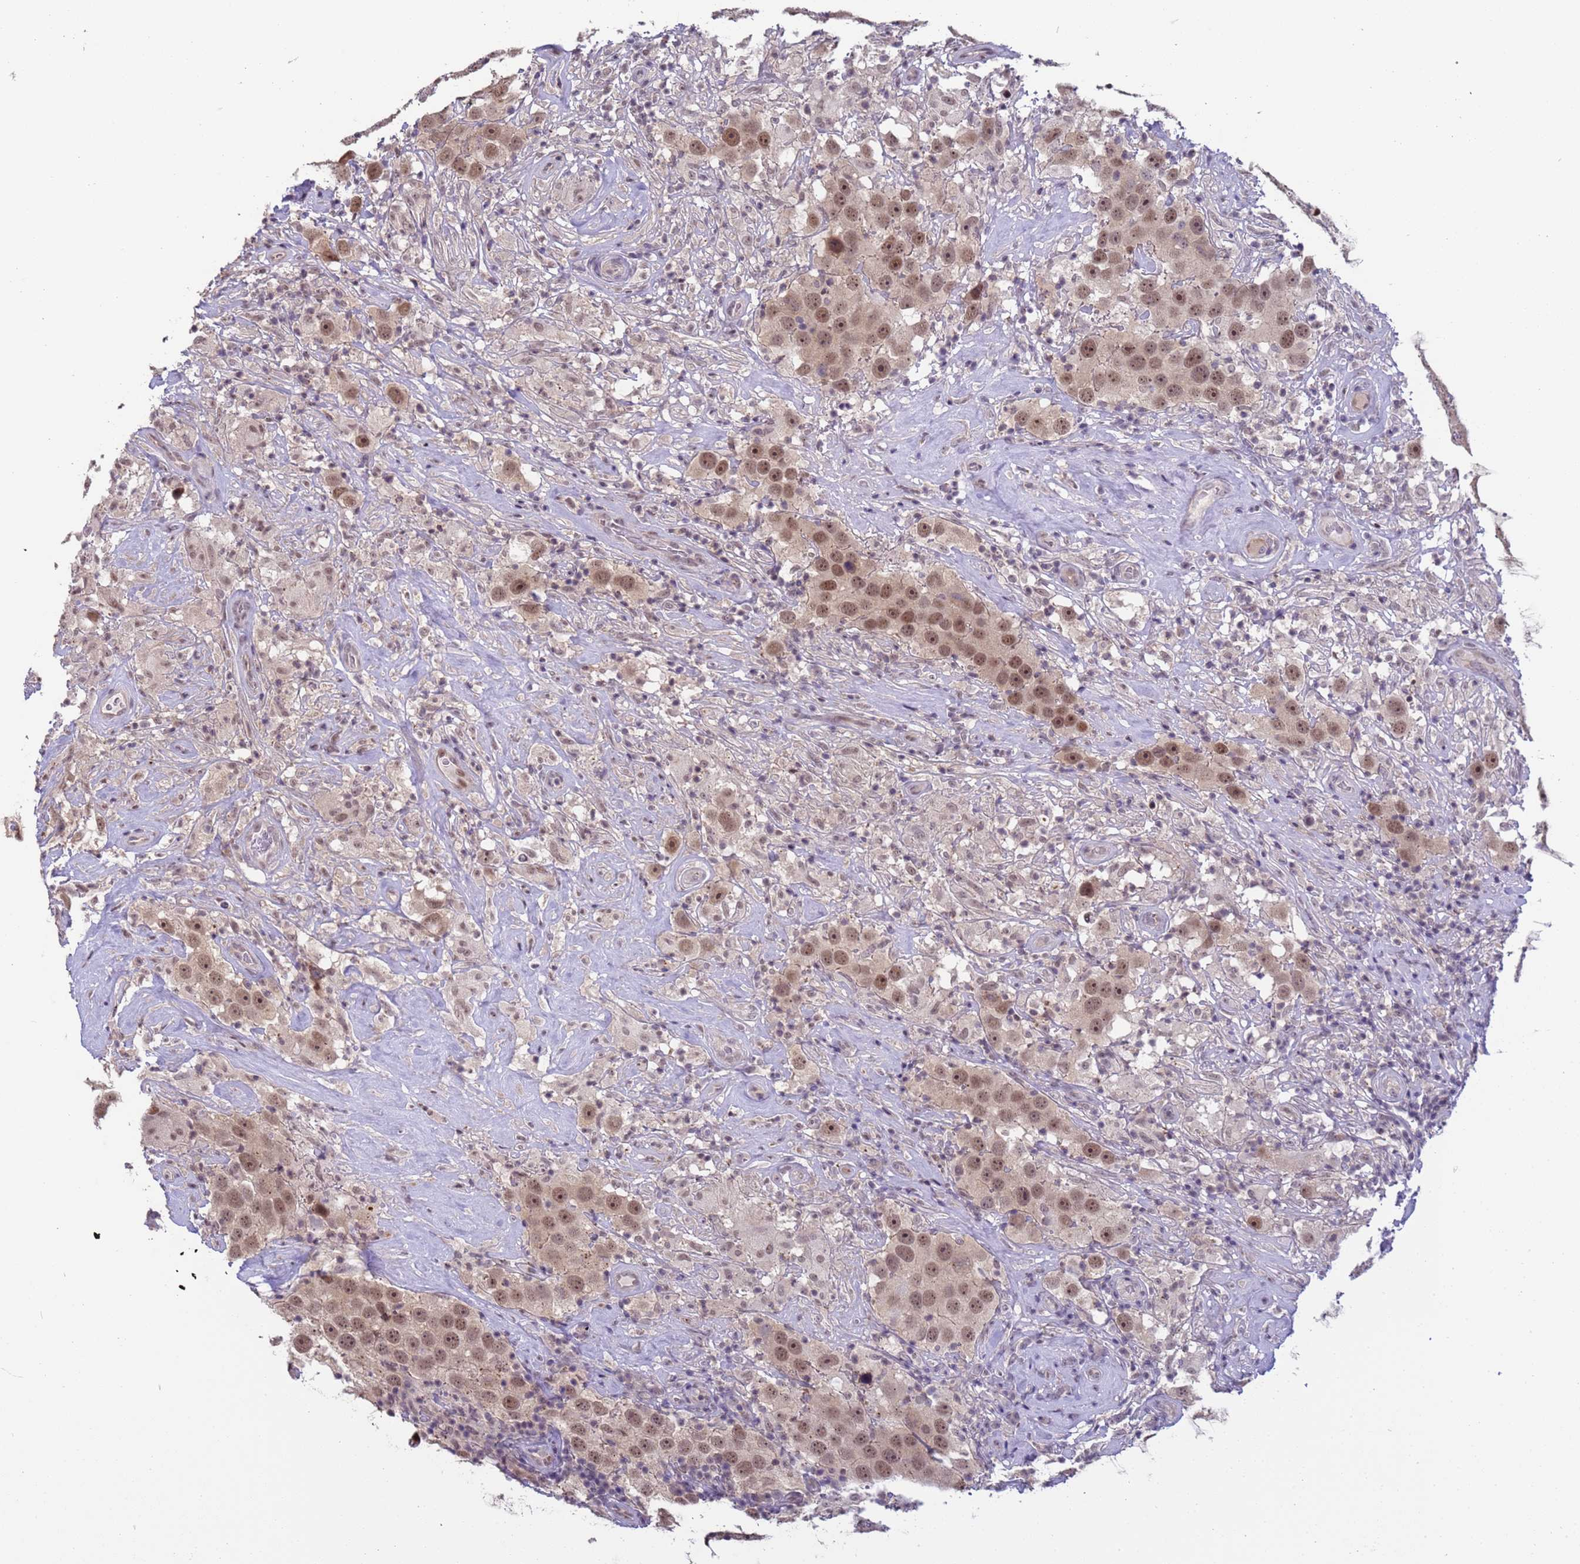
{"staining": {"intensity": "moderate", "quantity": ">75%", "location": "nuclear"}, "tissue": "testis cancer", "cell_type": "Tumor cells", "image_type": "cancer", "snomed": [{"axis": "morphology", "description": "Seminoma, NOS"}, {"axis": "topography", "description": "Testis"}], "caption": "Immunohistochemical staining of human testis seminoma exhibits medium levels of moderate nuclear staining in approximately >75% of tumor cells.", "gene": "VWA3A", "patient": {"sex": "male", "age": 49}}